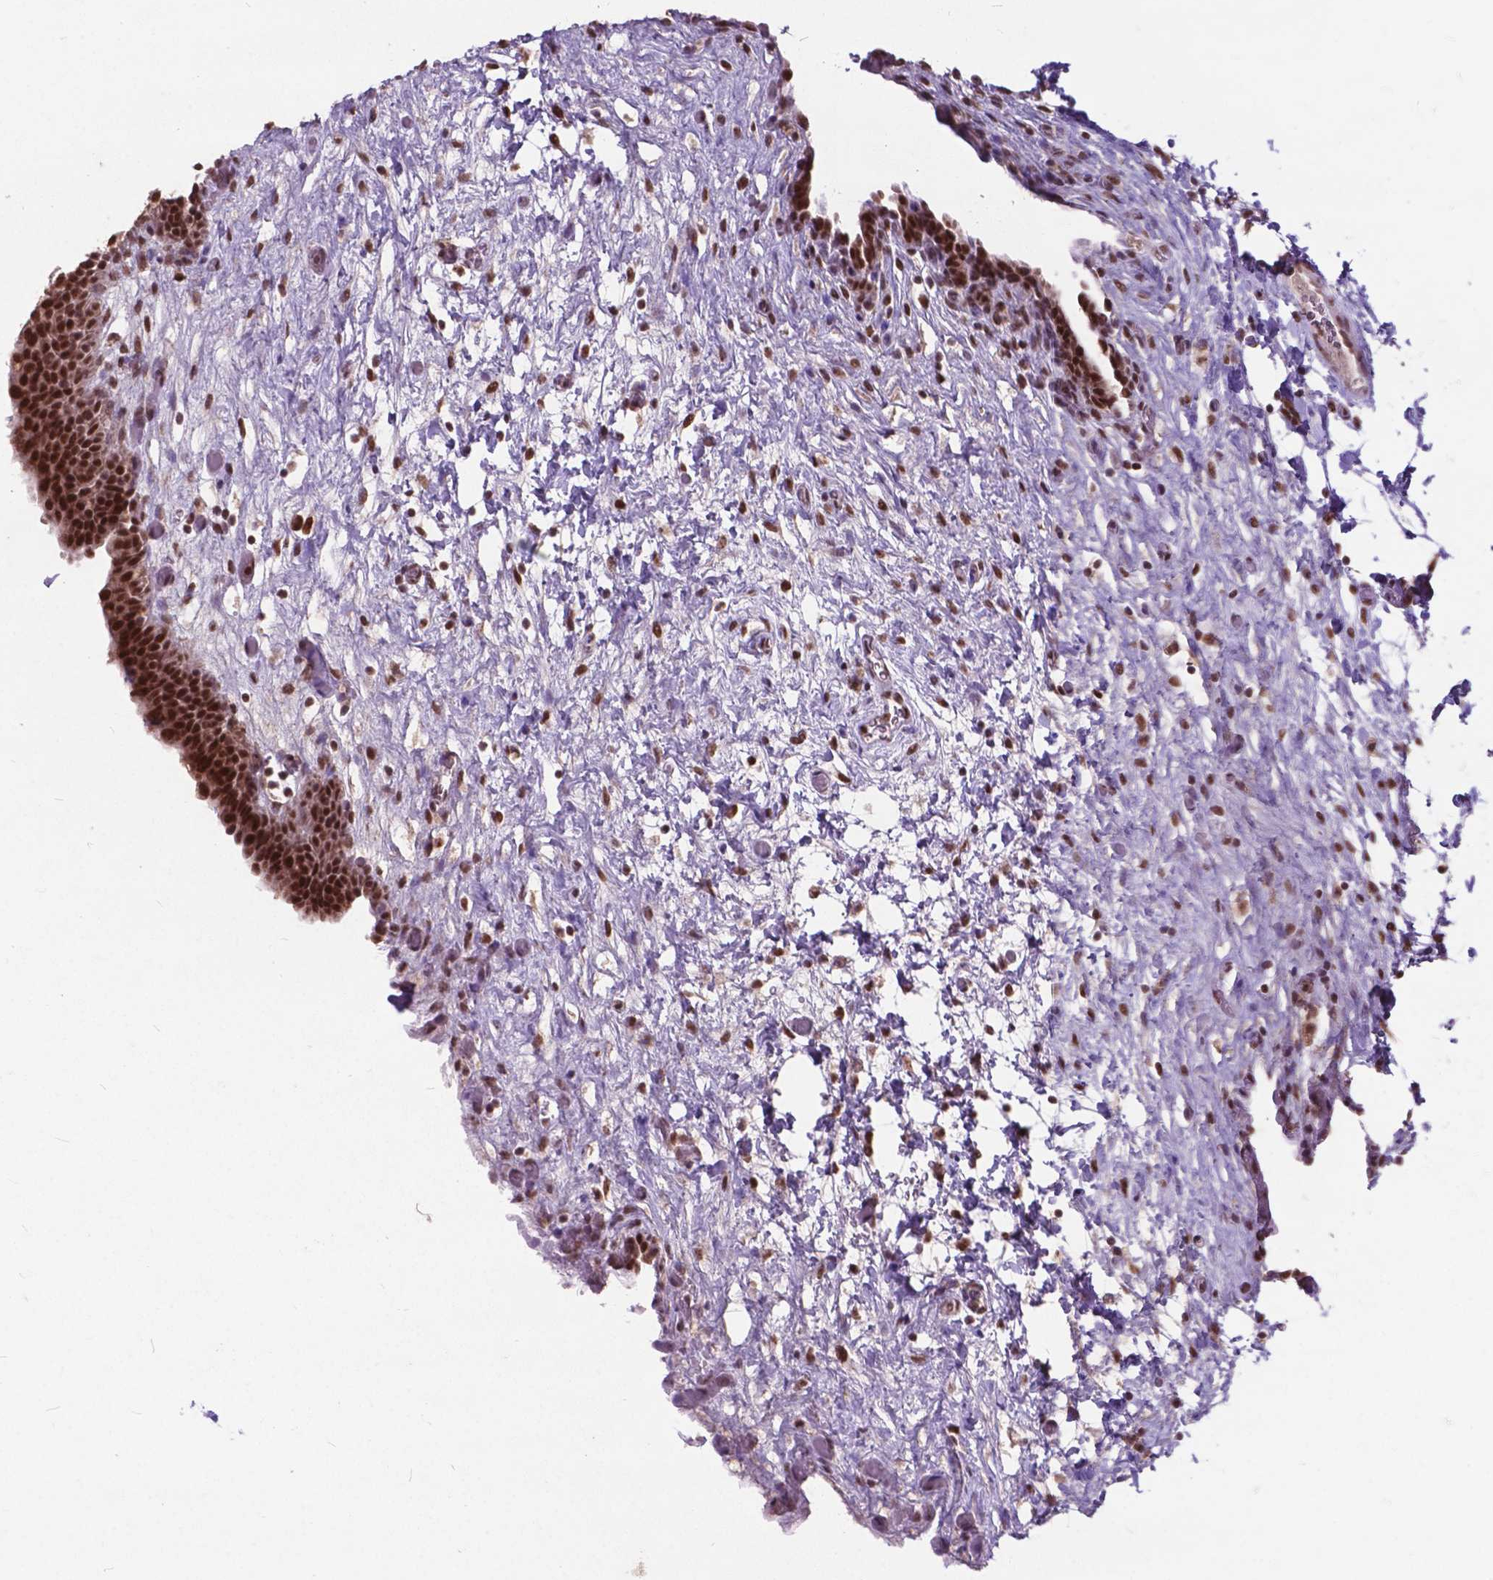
{"staining": {"intensity": "strong", "quantity": ">75%", "location": "nuclear"}, "tissue": "urinary bladder", "cell_type": "Urothelial cells", "image_type": "normal", "snomed": [{"axis": "morphology", "description": "Normal tissue, NOS"}, {"axis": "topography", "description": "Urinary bladder"}], "caption": "The immunohistochemical stain labels strong nuclear expression in urothelial cells of benign urinary bladder. (DAB (3,3'-diaminobenzidine) = brown stain, brightfield microscopy at high magnification).", "gene": "MSH2", "patient": {"sex": "male", "age": 69}}